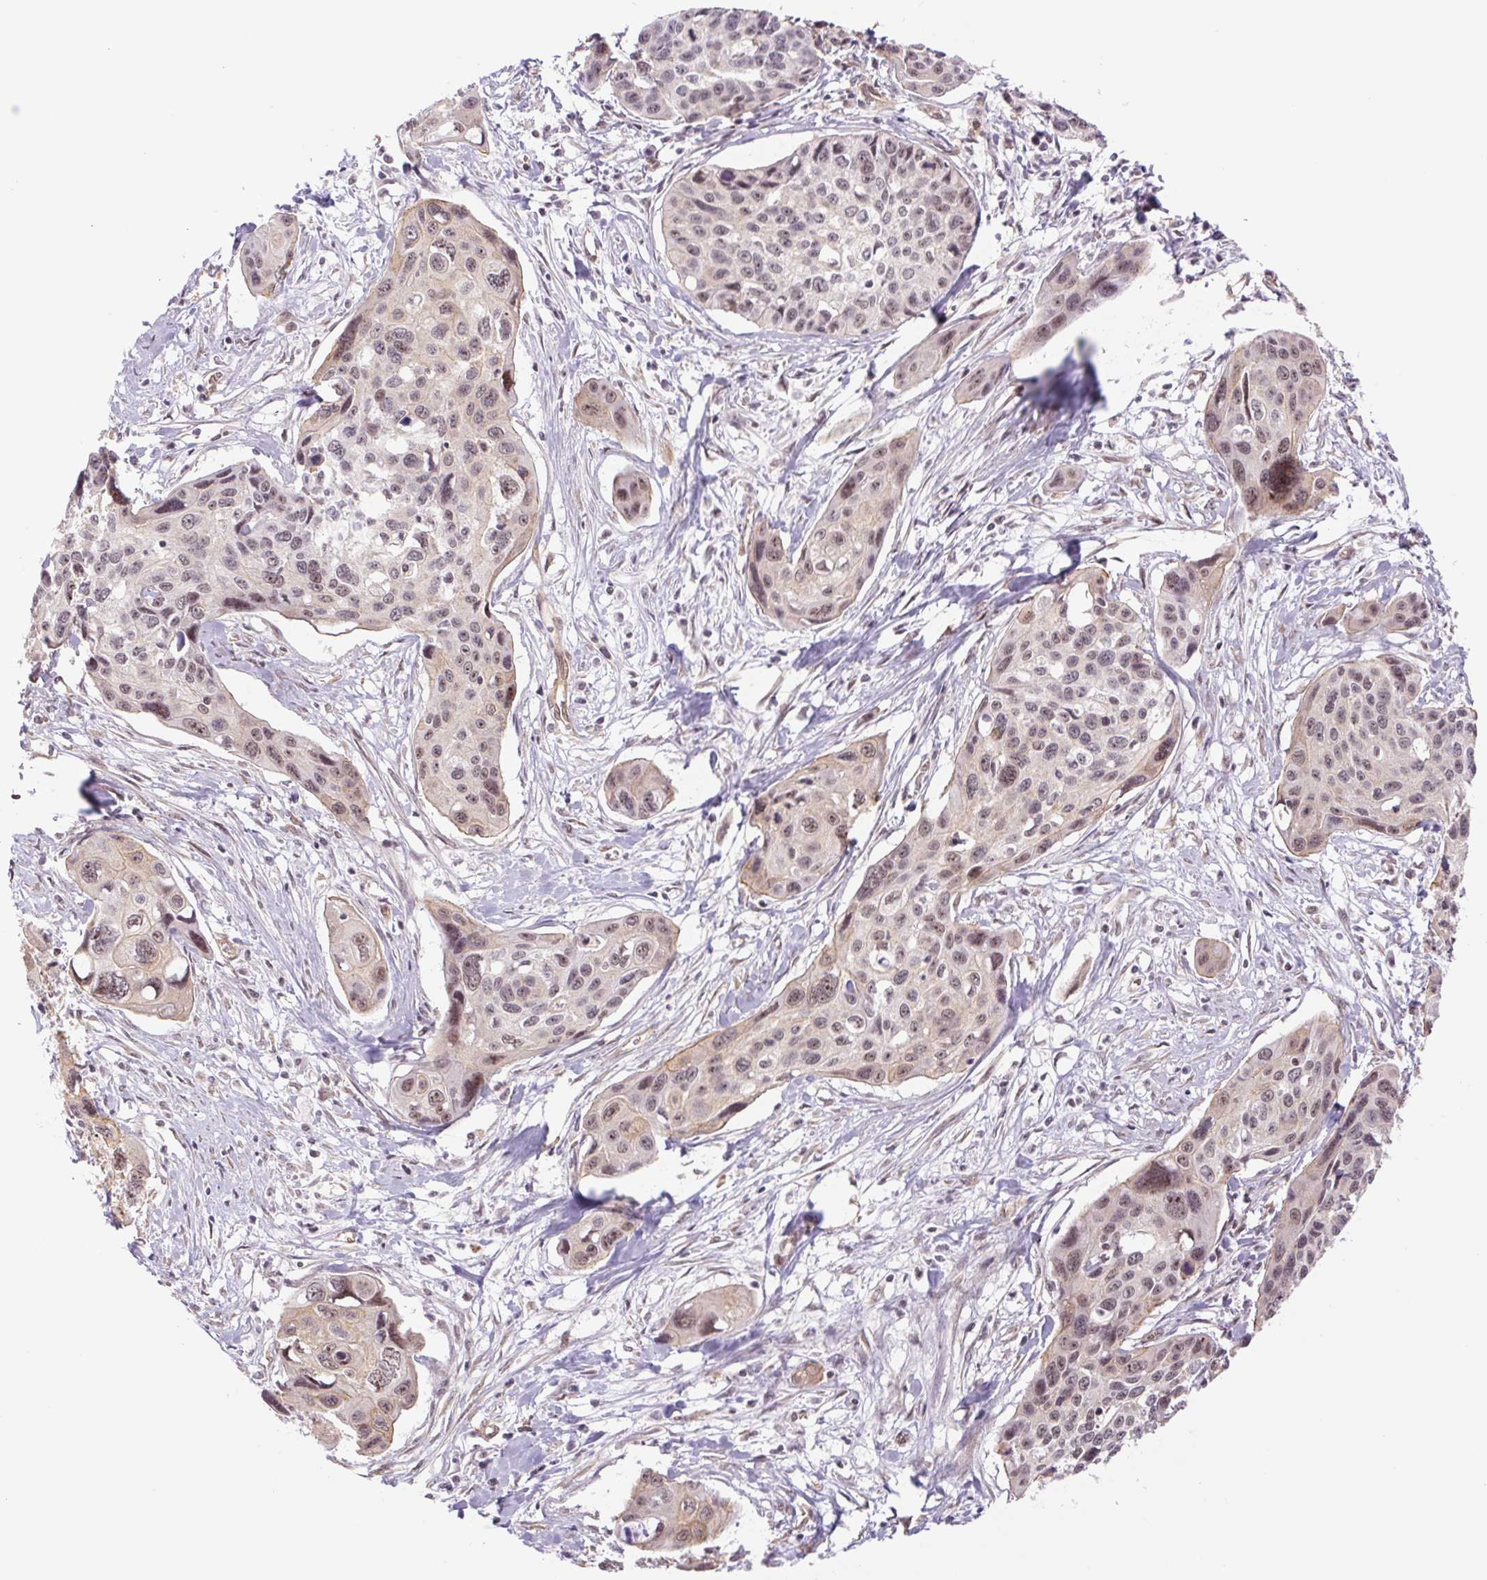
{"staining": {"intensity": "weak", "quantity": "25%-75%", "location": "nuclear"}, "tissue": "cervical cancer", "cell_type": "Tumor cells", "image_type": "cancer", "snomed": [{"axis": "morphology", "description": "Squamous cell carcinoma, NOS"}, {"axis": "topography", "description": "Cervix"}], "caption": "Tumor cells demonstrate weak nuclear staining in about 25%-75% of cells in cervical squamous cell carcinoma.", "gene": "CWC25", "patient": {"sex": "female", "age": 31}}